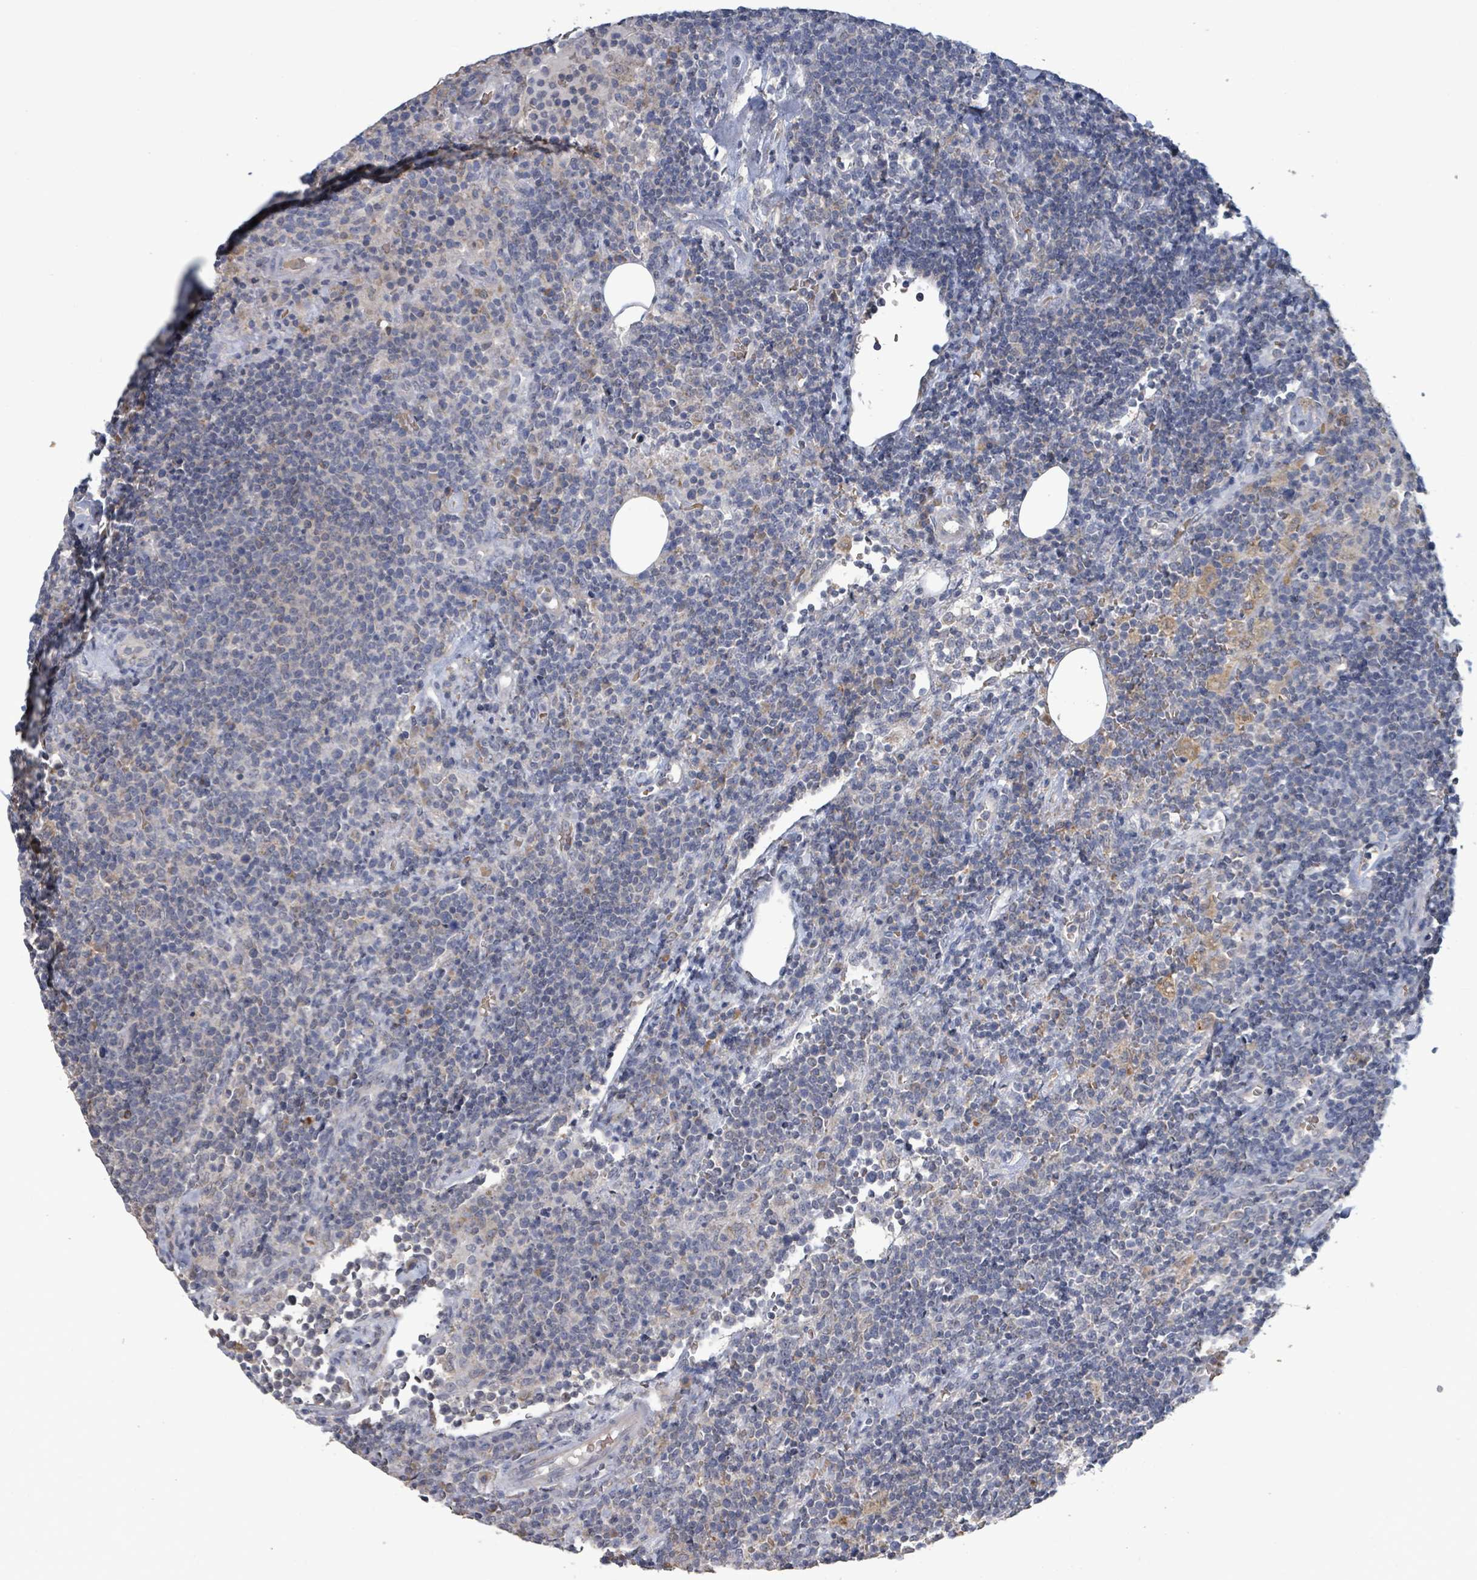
{"staining": {"intensity": "negative", "quantity": "none", "location": "none"}, "tissue": "lymphoma", "cell_type": "Tumor cells", "image_type": "cancer", "snomed": [{"axis": "morphology", "description": "Malignant lymphoma, non-Hodgkin's type, High grade"}, {"axis": "topography", "description": "Lymph node"}], "caption": "Immunohistochemistry (IHC) histopathology image of neoplastic tissue: lymphoma stained with DAB displays no significant protein expression in tumor cells.", "gene": "SEBOX", "patient": {"sex": "male", "age": 61}}